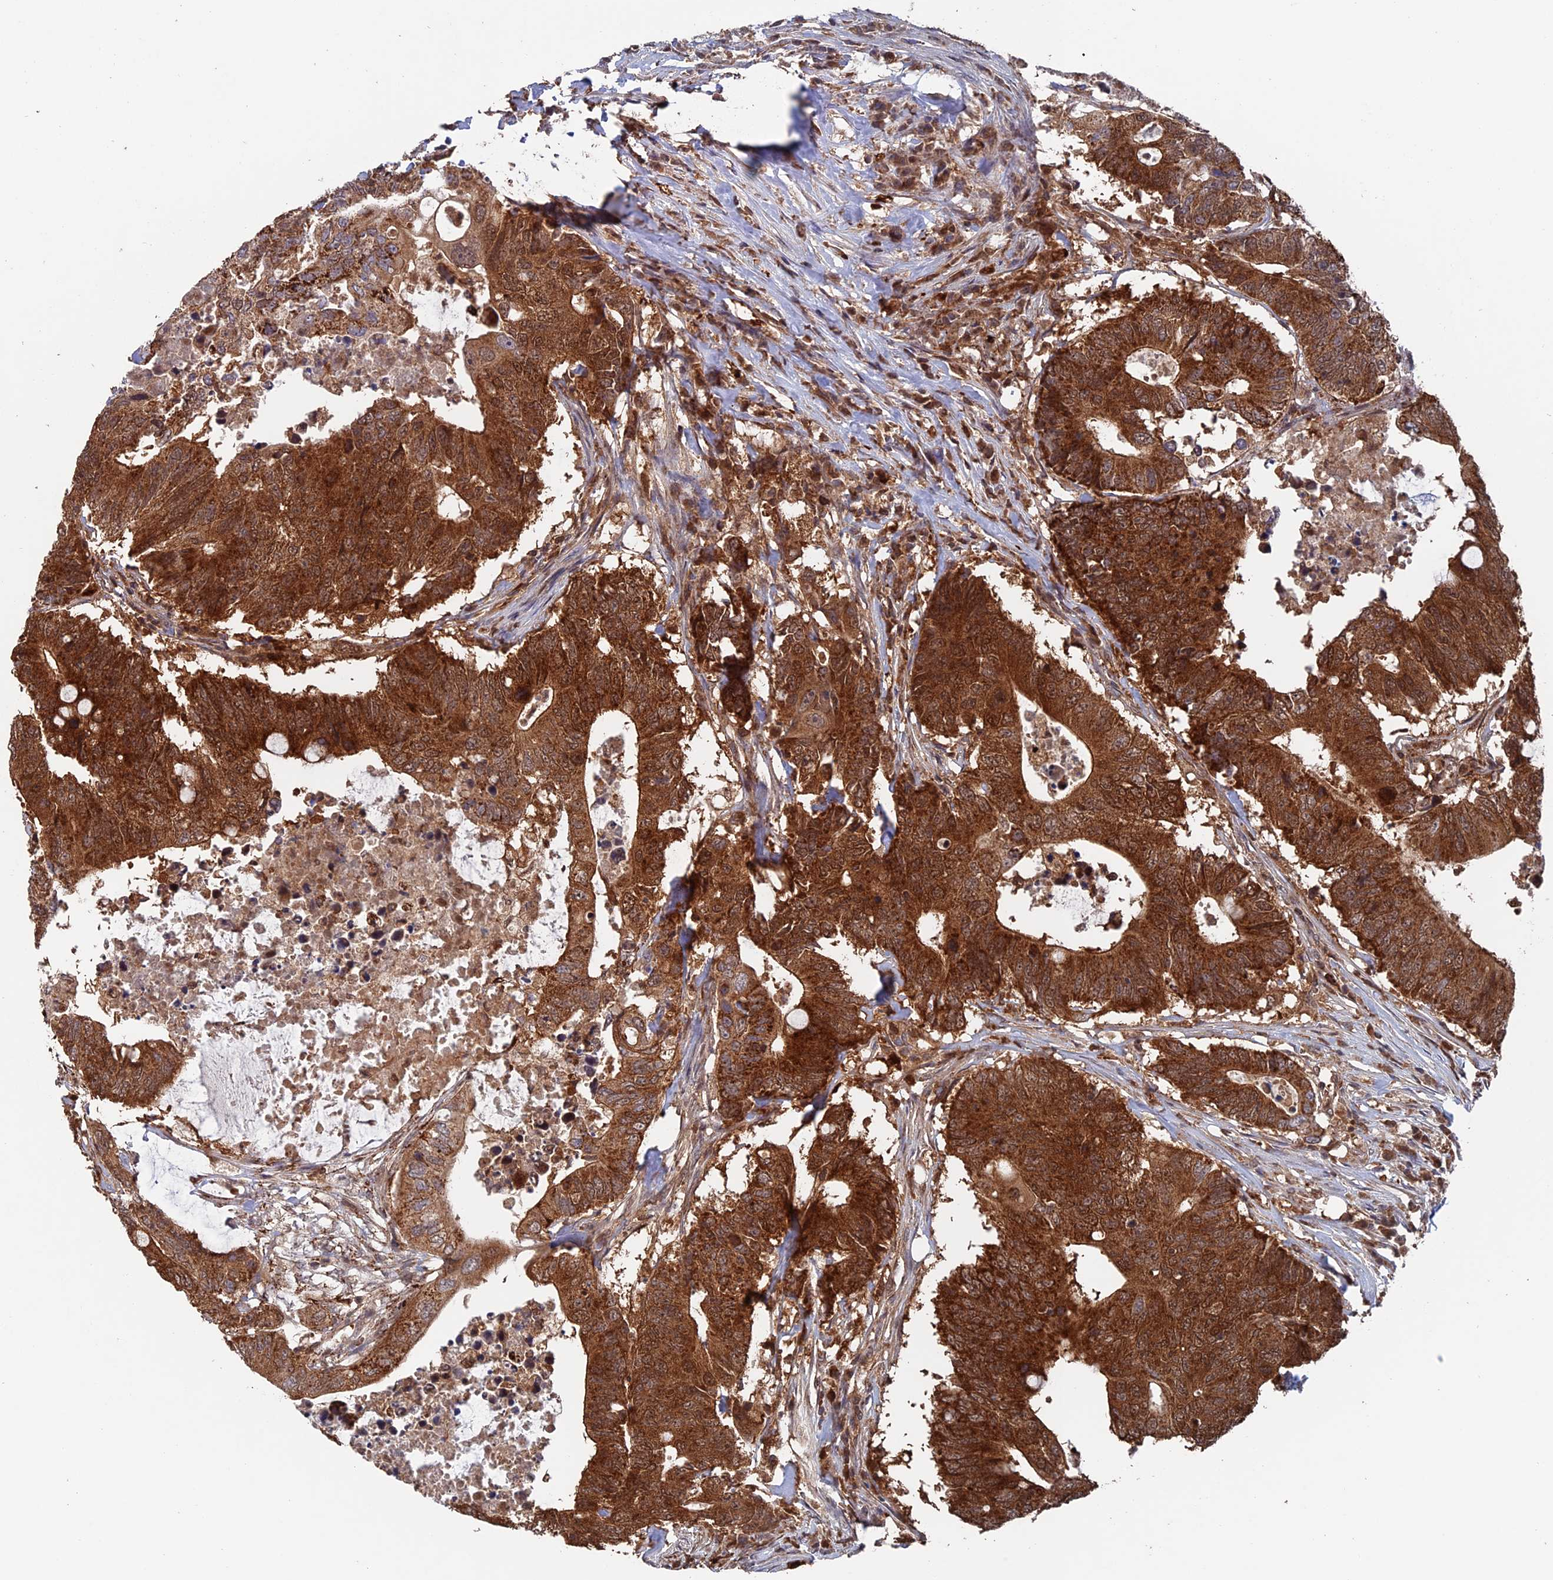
{"staining": {"intensity": "strong", "quantity": ">75%", "location": "cytoplasmic/membranous"}, "tissue": "colorectal cancer", "cell_type": "Tumor cells", "image_type": "cancer", "snomed": [{"axis": "morphology", "description": "Adenocarcinoma, NOS"}, {"axis": "topography", "description": "Colon"}], "caption": "Immunohistochemical staining of human colorectal cancer exhibits strong cytoplasmic/membranous protein positivity in about >75% of tumor cells.", "gene": "DTYMK", "patient": {"sex": "male", "age": 71}}